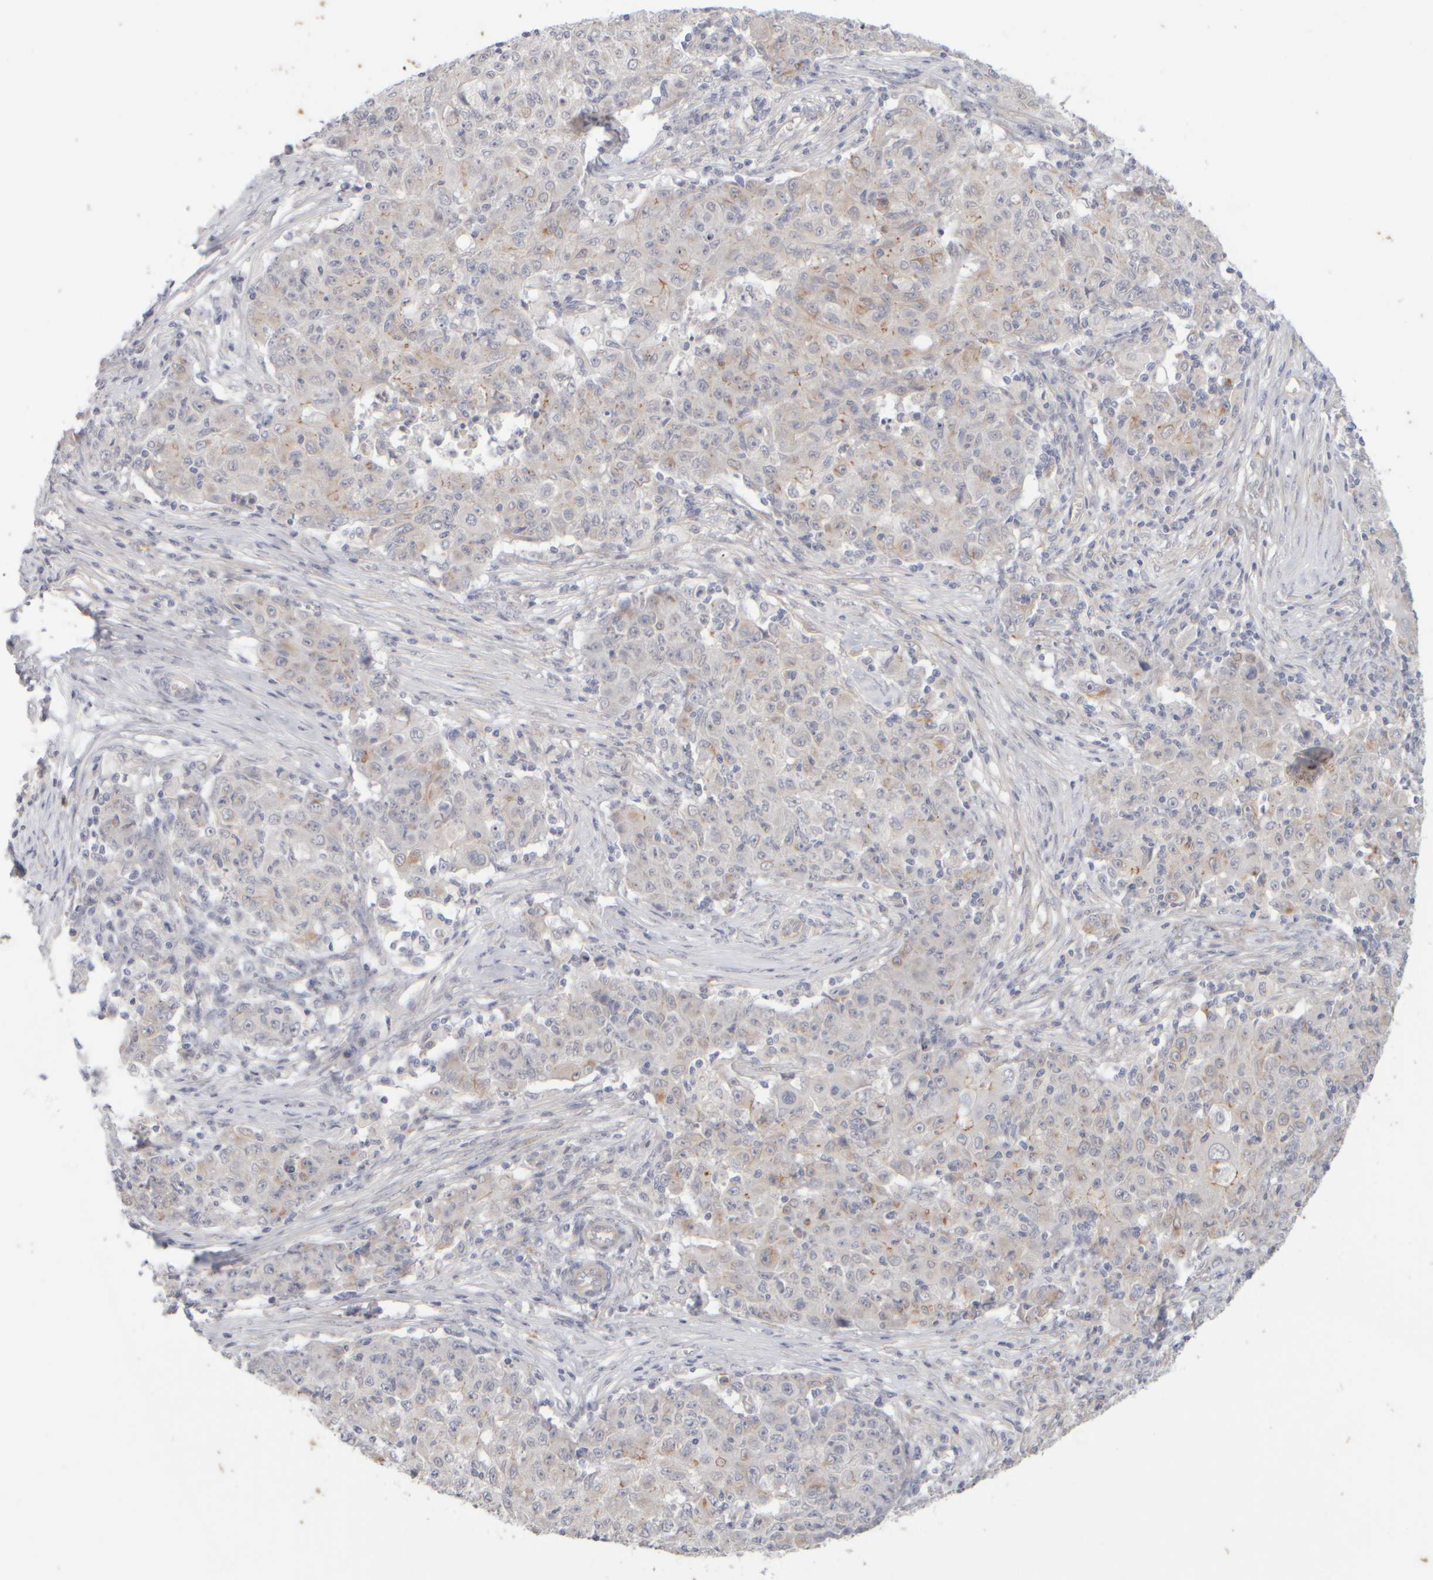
{"staining": {"intensity": "moderate", "quantity": "<25%", "location": "cytoplasmic/membranous"}, "tissue": "ovarian cancer", "cell_type": "Tumor cells", "image_type": "cancer", "snomed": [{"axis": "morphology", "description": "Carcinoma, endometroid"}, {"axis": "topography", "description": "Ovary"}], "caption": "Immunohistochemistry staining of ovarian cancer, which displays low levels of moderate cytoplasmic/membranous positivity in about <25% of tumor cells indicating moderate cytoplasmic/membranous protein positivity. The staining was performed using DAB (brown) for protein detection and nuclei were counterstained in hematoxylin (blue).", "gene": "GOPC", "patient": {"sex": "female", "age": 42}}